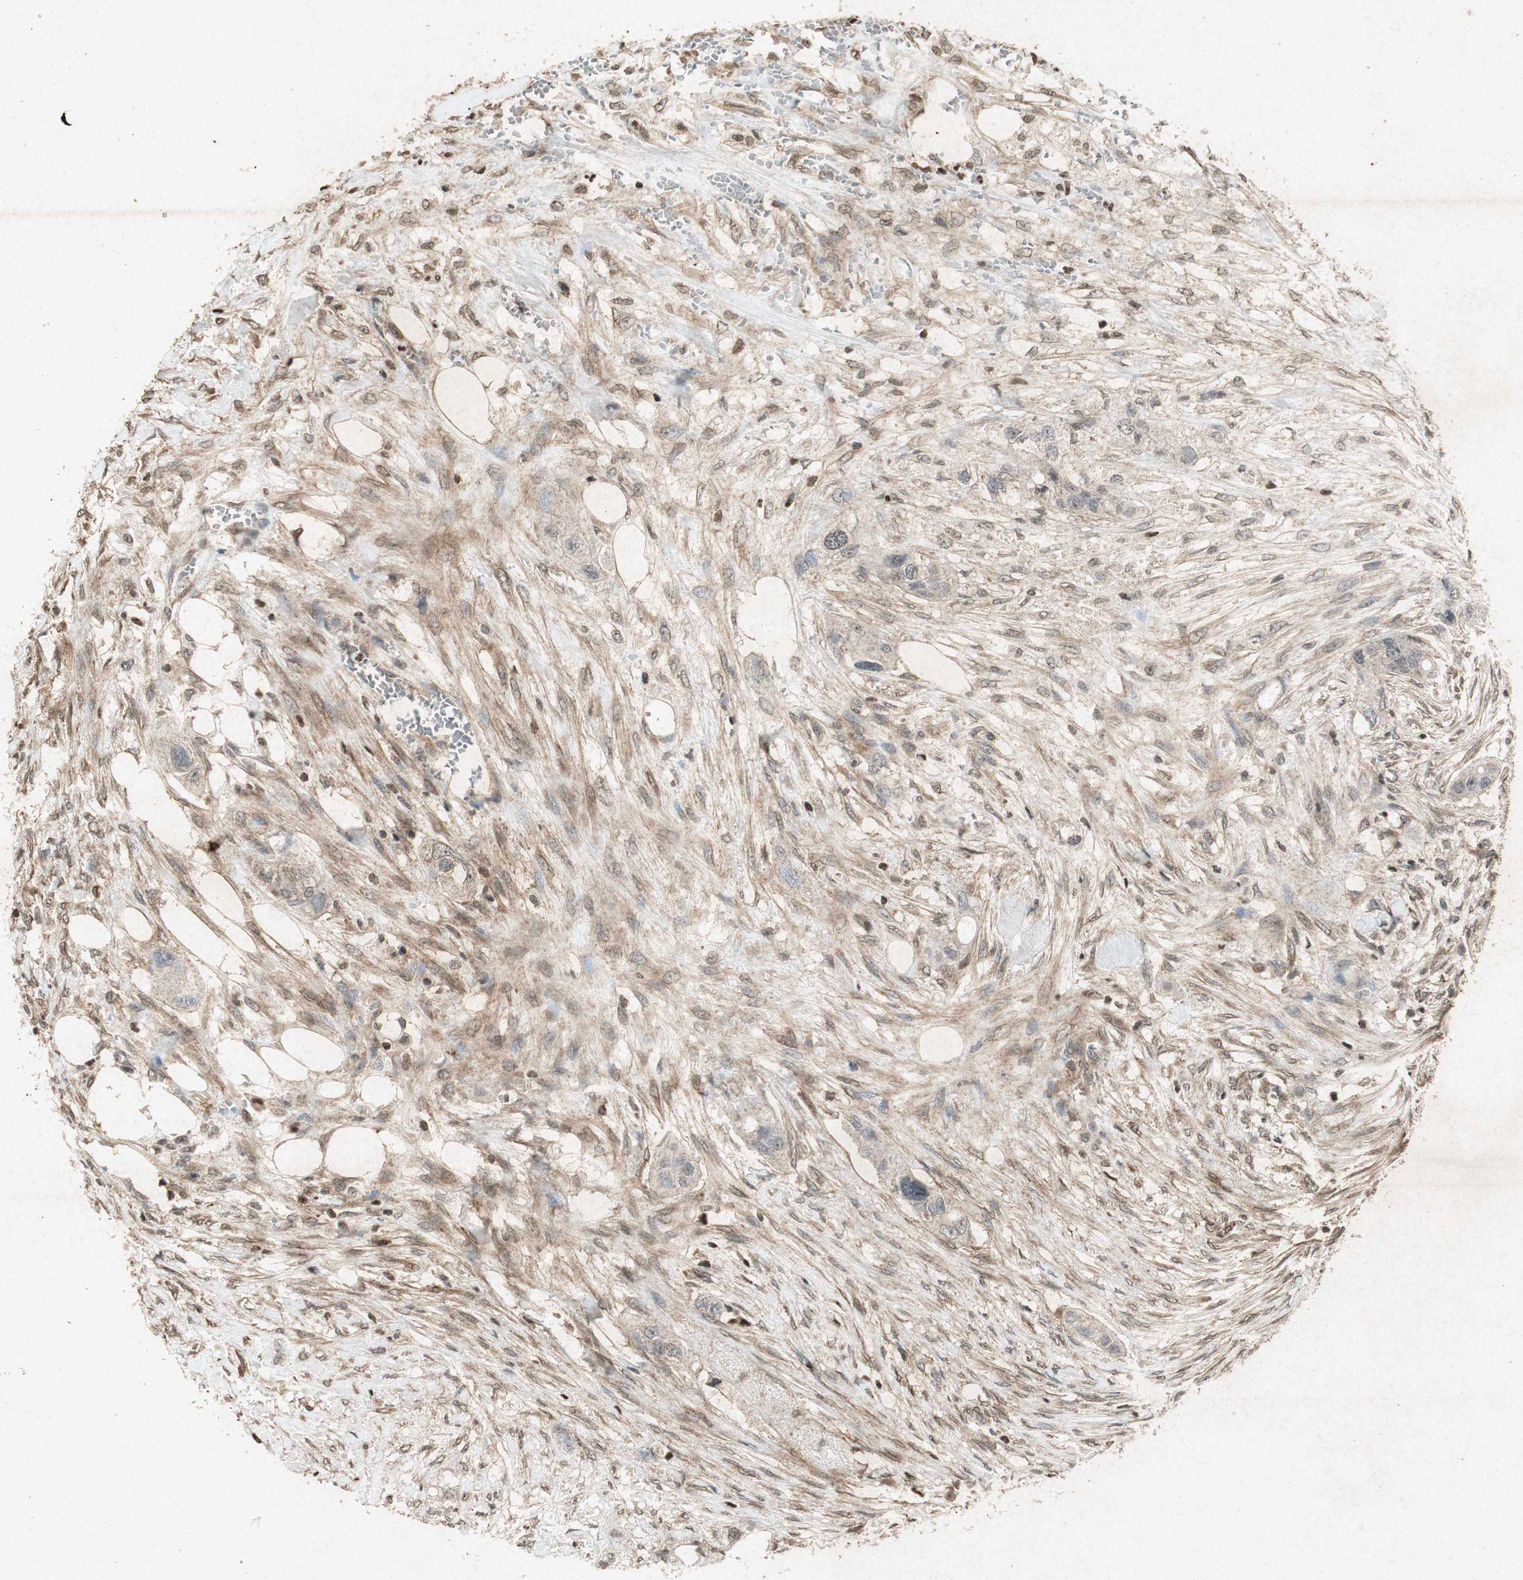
{"staining": {"intensity": "weak", "quantity": ">75%", "location": "cytoplasmic/membranous"}, "tissue": "colorectal cancer", "cell_type": "Tumor cells", "image_type": "cancer", "snomed": [{"axis": "morphology", "description": "Adenocarcinoma, NOS"}, {"axis": "topography", "description": "Colon"}], "caption": "Immunohistochemistry (IHC) (DAB) staining of adenocarcinoma (colorectal) exhibits weak cytoplasmic/membranous protein positivity in approximately >75% of tumor cells. (Brightfield microscopy of DAB IHC at high magnification).", "gene": "PRKG1", "patient": {"sex": "female", "age": 57}}